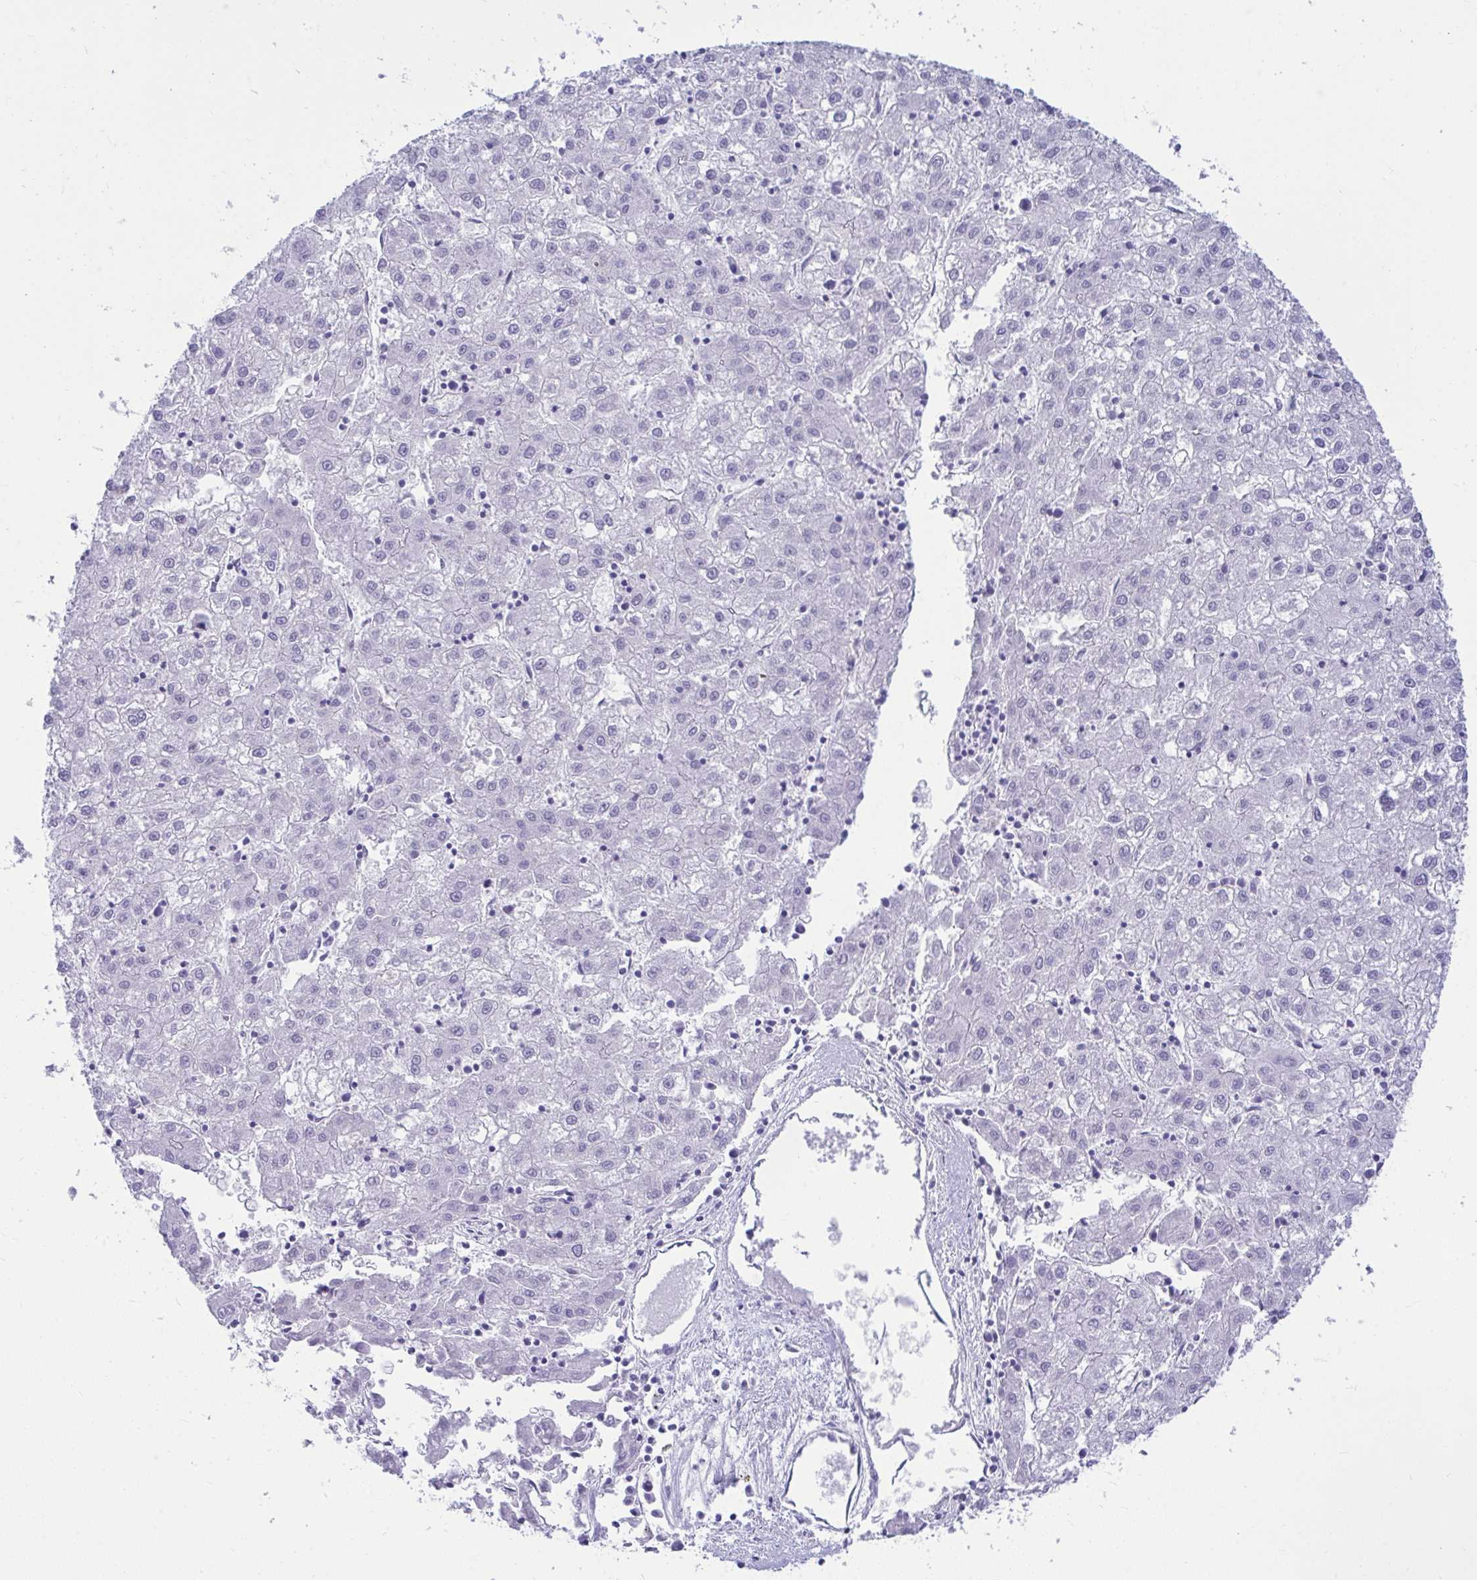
{"staining": {"intensity": "negative", "quantity": "none", "location": "none"}, "tissue": "liver cancer", "cell_type": "Tumor cells", "image_type": "cancer", "snomed": [{"axis": "morphology", "description": "Carcinoma, Hepatocellular, NOS"}, {"axis": "topography", "description": "Liver"}], "caption": "Tumor cells show no significant protein staining in liver cancer (hepatocellular carcinoma). (DAB immunohistochemistry visualized using brightfield microscopy, high magnification).", "gene": "OR5F1", "patient": {"sex": "male", "age": 72}}